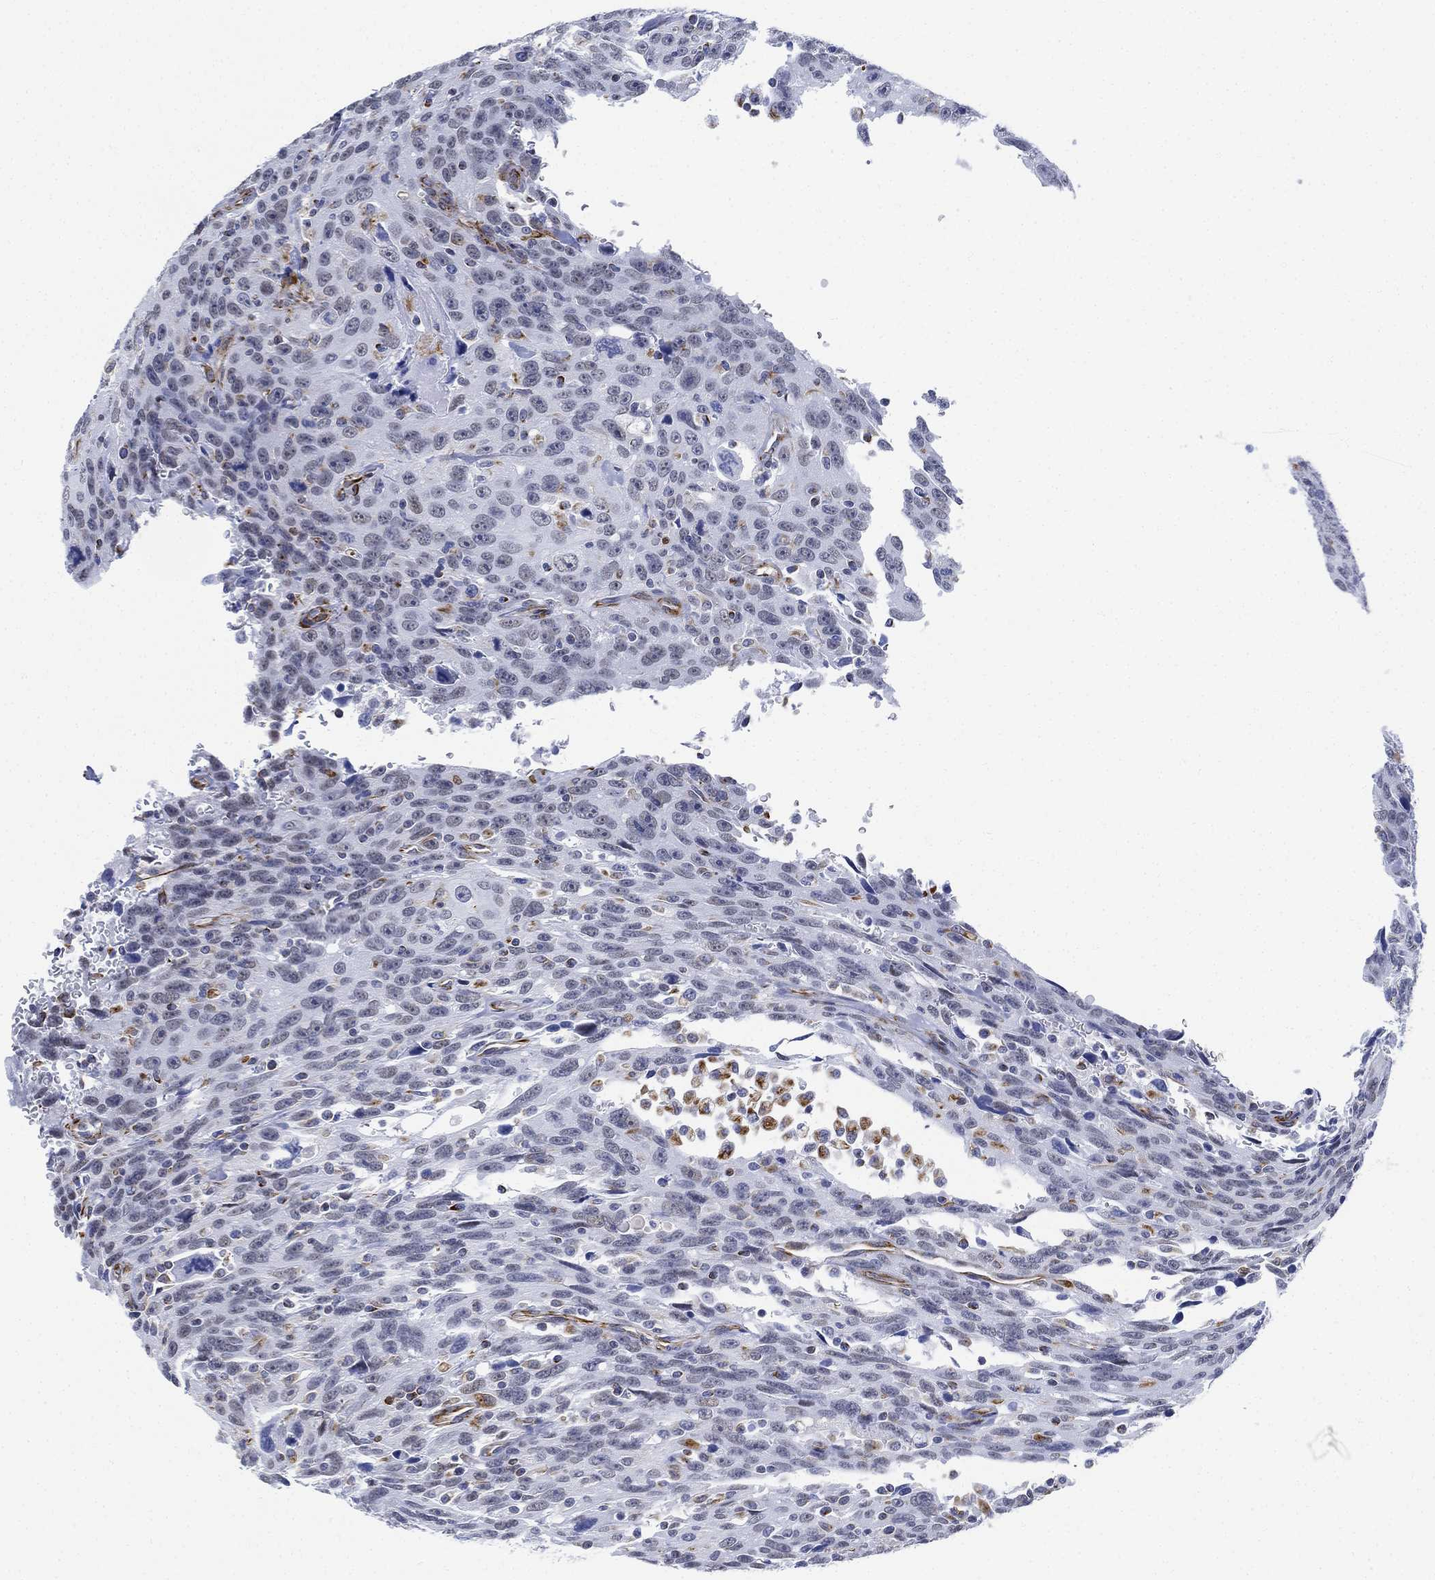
{"staining": {"intensity": "moderate", "quantity": "<25%", "location": "cytoplasmic/membranous"}, "tissue": "urothelial cancer", "cell_type": "Tumor cells", "image_type": "cancer", "snomed": [{"axis": "morphology", "description": "Urothelial carcinoma, NOS"}, {"axis": "morphology", "description": "Urothelial carcinoma, High grade"}, {"axis": "topography", "description": "Urinary bladder"}], "caption": "Immunohistochemical staining of urothelial cancer reveals low levels of moderate cytoplasmic/membranous expression in approximately <25% of tumor cells.", "gene": "PSKH2", "patient": {"sex": "female", "age": 73}}